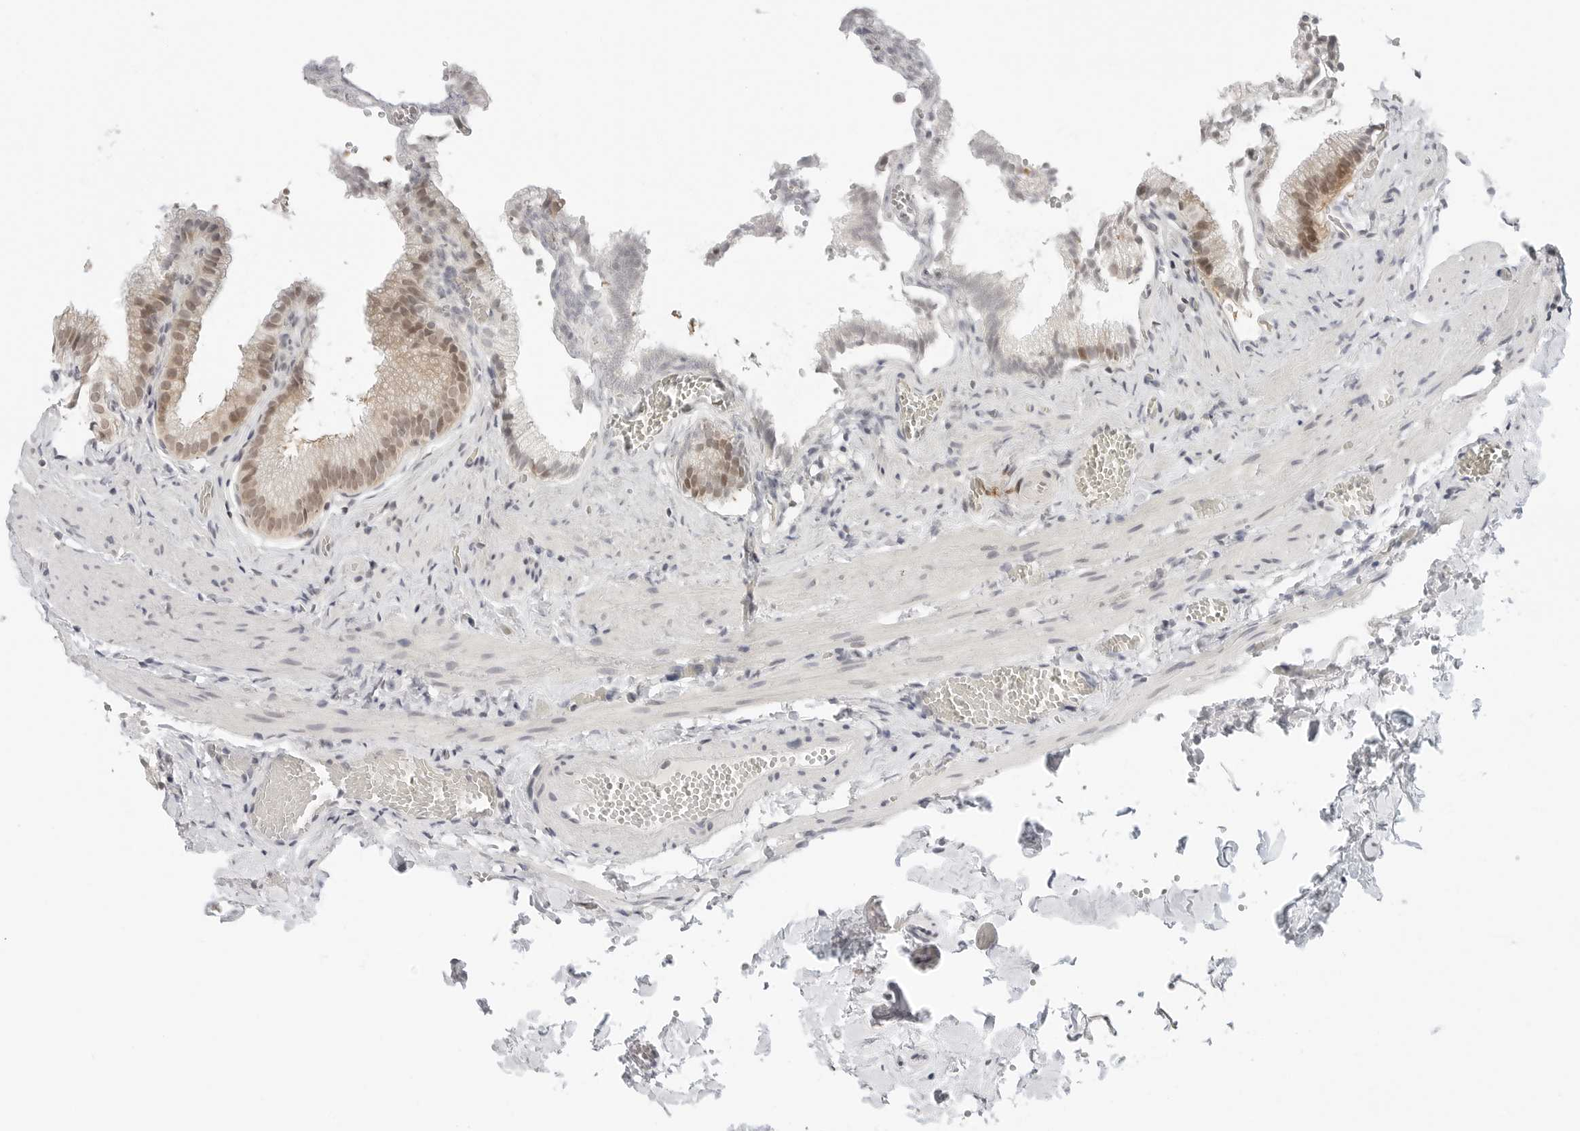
{"staining": {"intensity": "moderate", "quantity": "25%-75%", "location": "cytoplasmic/membranous,nuclear"}, "tissue": "gallbladder", "cell_type": "Glandular cells", "image_type": "normal", "snomed": [{"axis": "morphology", "description": "Normal tissue, NOS"}, {"axis": "topography", "description": "Gallbladder"}], "caption": "Immunohistochemistry (IHC) histopathology image of unremarkable gallbladder: human gallbladder stained using immunohistochemistry exhibits medium levels of moderate protein expression localized specifically in the cytoplasmic/membranous,nuclear of glandular cells, appearing as a cytoplasmic/membranous,nuclear brown color.", "gene": "METAP1", "patient": {"sex": "male", "age": 38}}